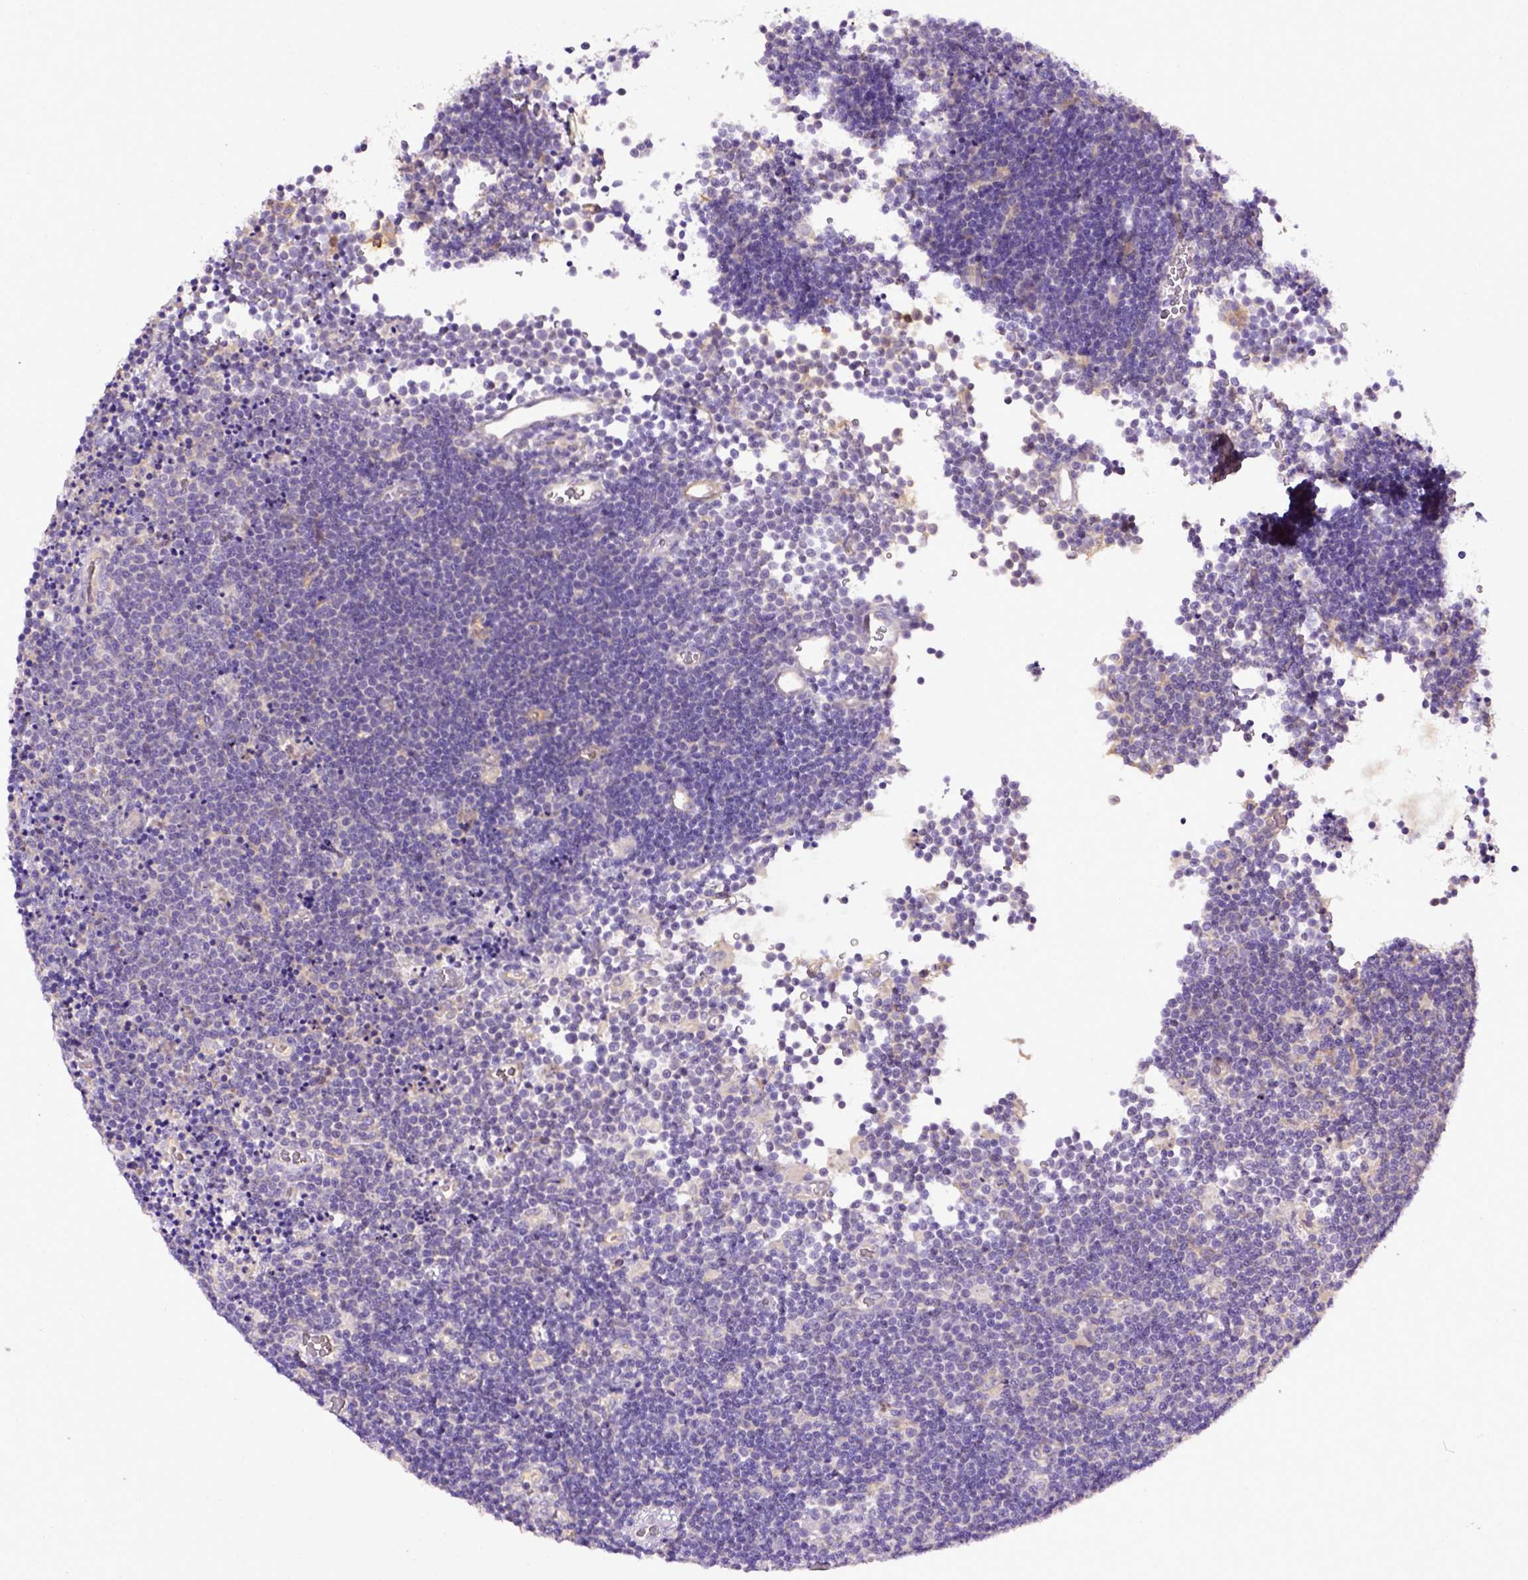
{"staining": {"intensity": "negative", "quantity": "none", "location": "none"}, "tissue": "lymphoma", "cell_type": "Tumor cells", "image_type": "cancer", "snomed": [{"axis": "morphology", "description": "Malignant lymphoma, non-Hodgkin's type, Low grade"}, {"axis": "topography", "description": "Brain"}], "caption": "IHC of low-grade malignant lymphoma, non-Hodgkin's type shows no staining in tumor cells.", "gene": "DEPDC1B", "patient": {"sex": "female", "age": 66}}